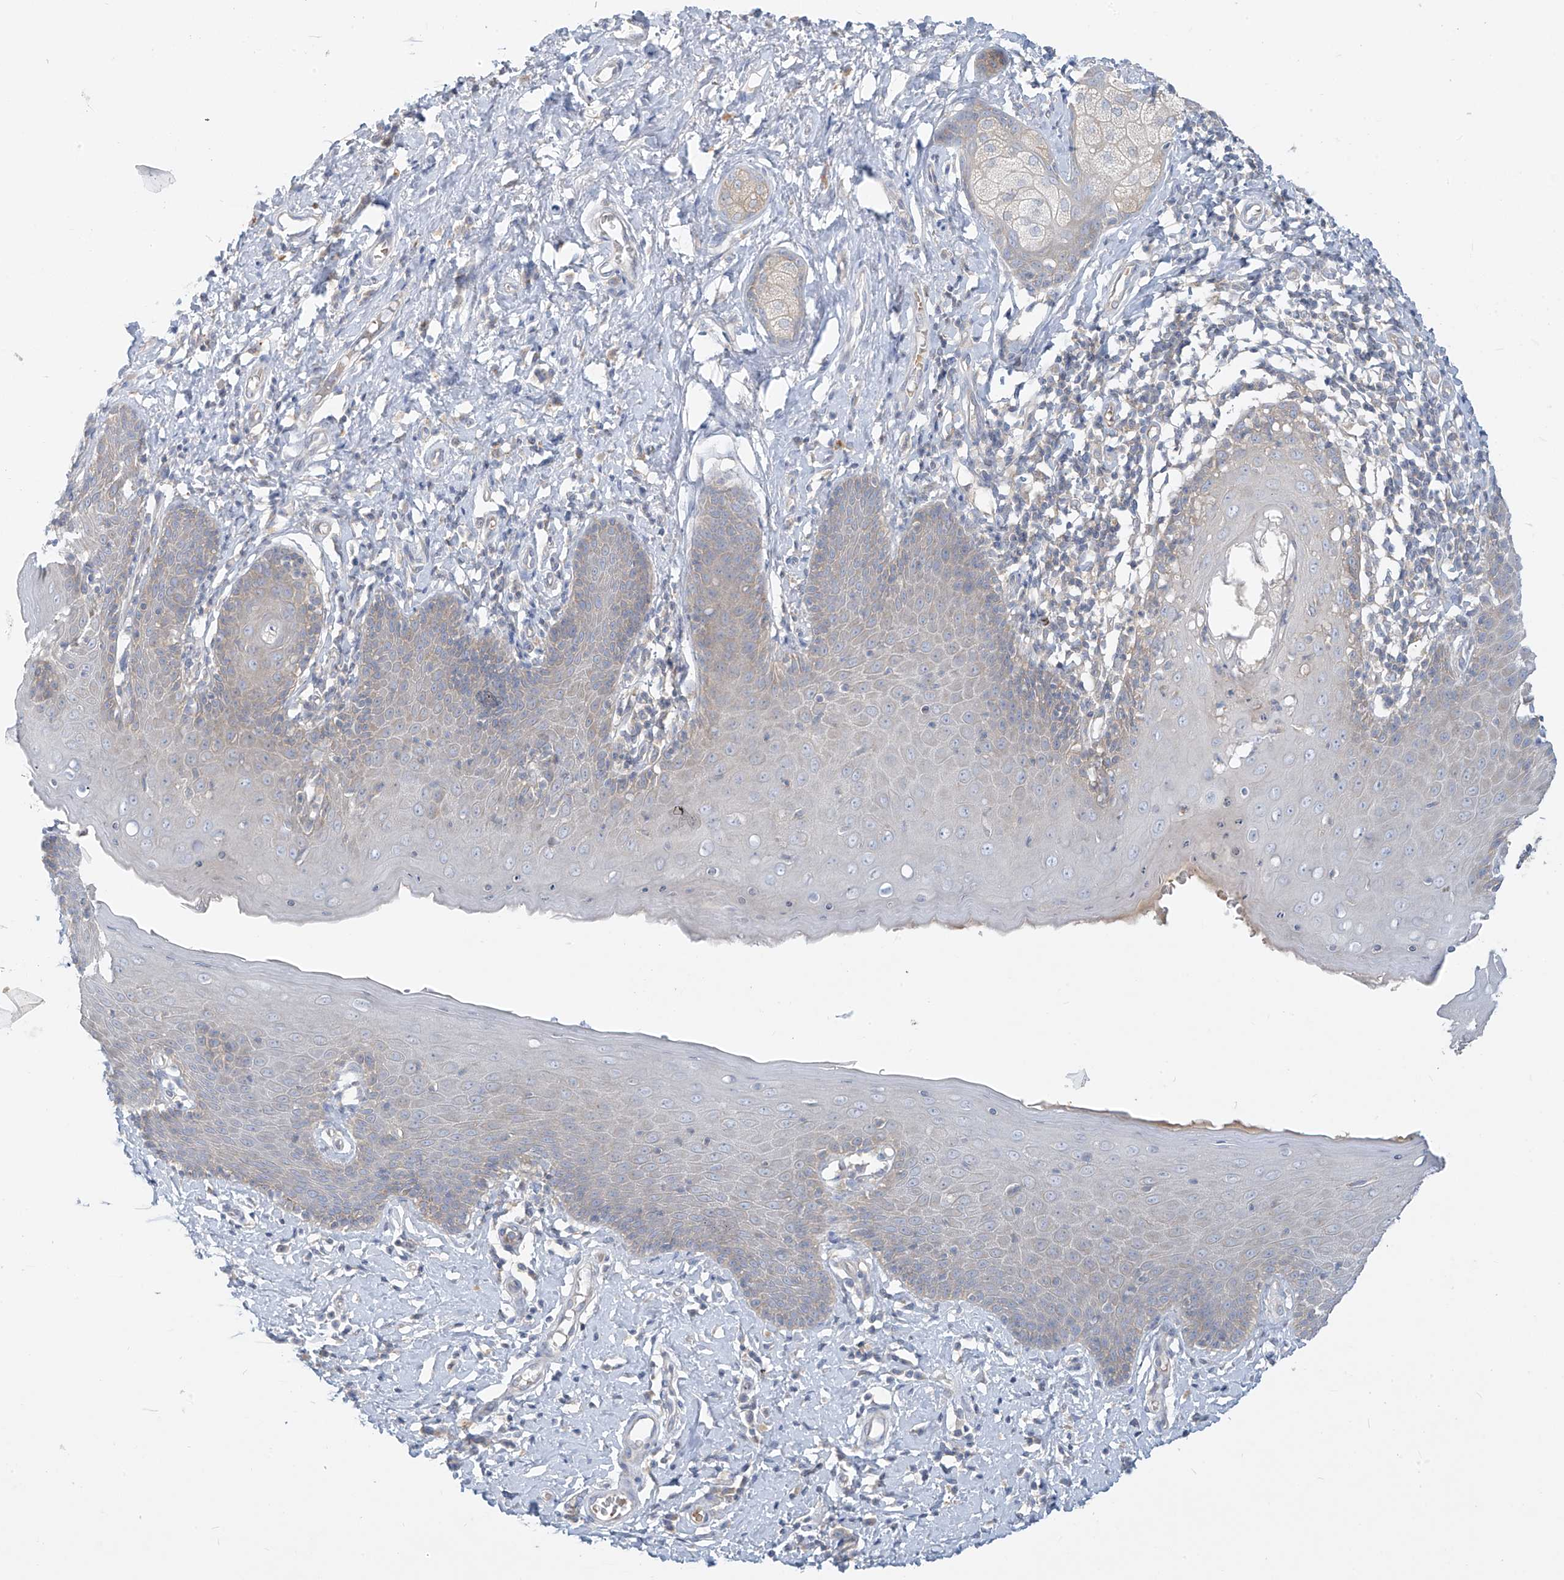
{"staining": {"intensity": "weak", "quantity": "<25%", "location": "cytoplasmic/membranous"}, "tissue": "skin", "cell_type": "Epidermal cells", "image_type": "normal", "snomed": [{"axis": "morphology", "description": "Normal tissue, NOS"}, {"axis": "topography", "description": "Vulva"}], "caption": "The micrograph displays no significant positivity in epidermal cells of skin. (DAB (3,3'-diaminobenzidine) immunohistochemistry, high magnification).", "gene": "DGKQ", "patient": {"sex": "female", "age": 66}}